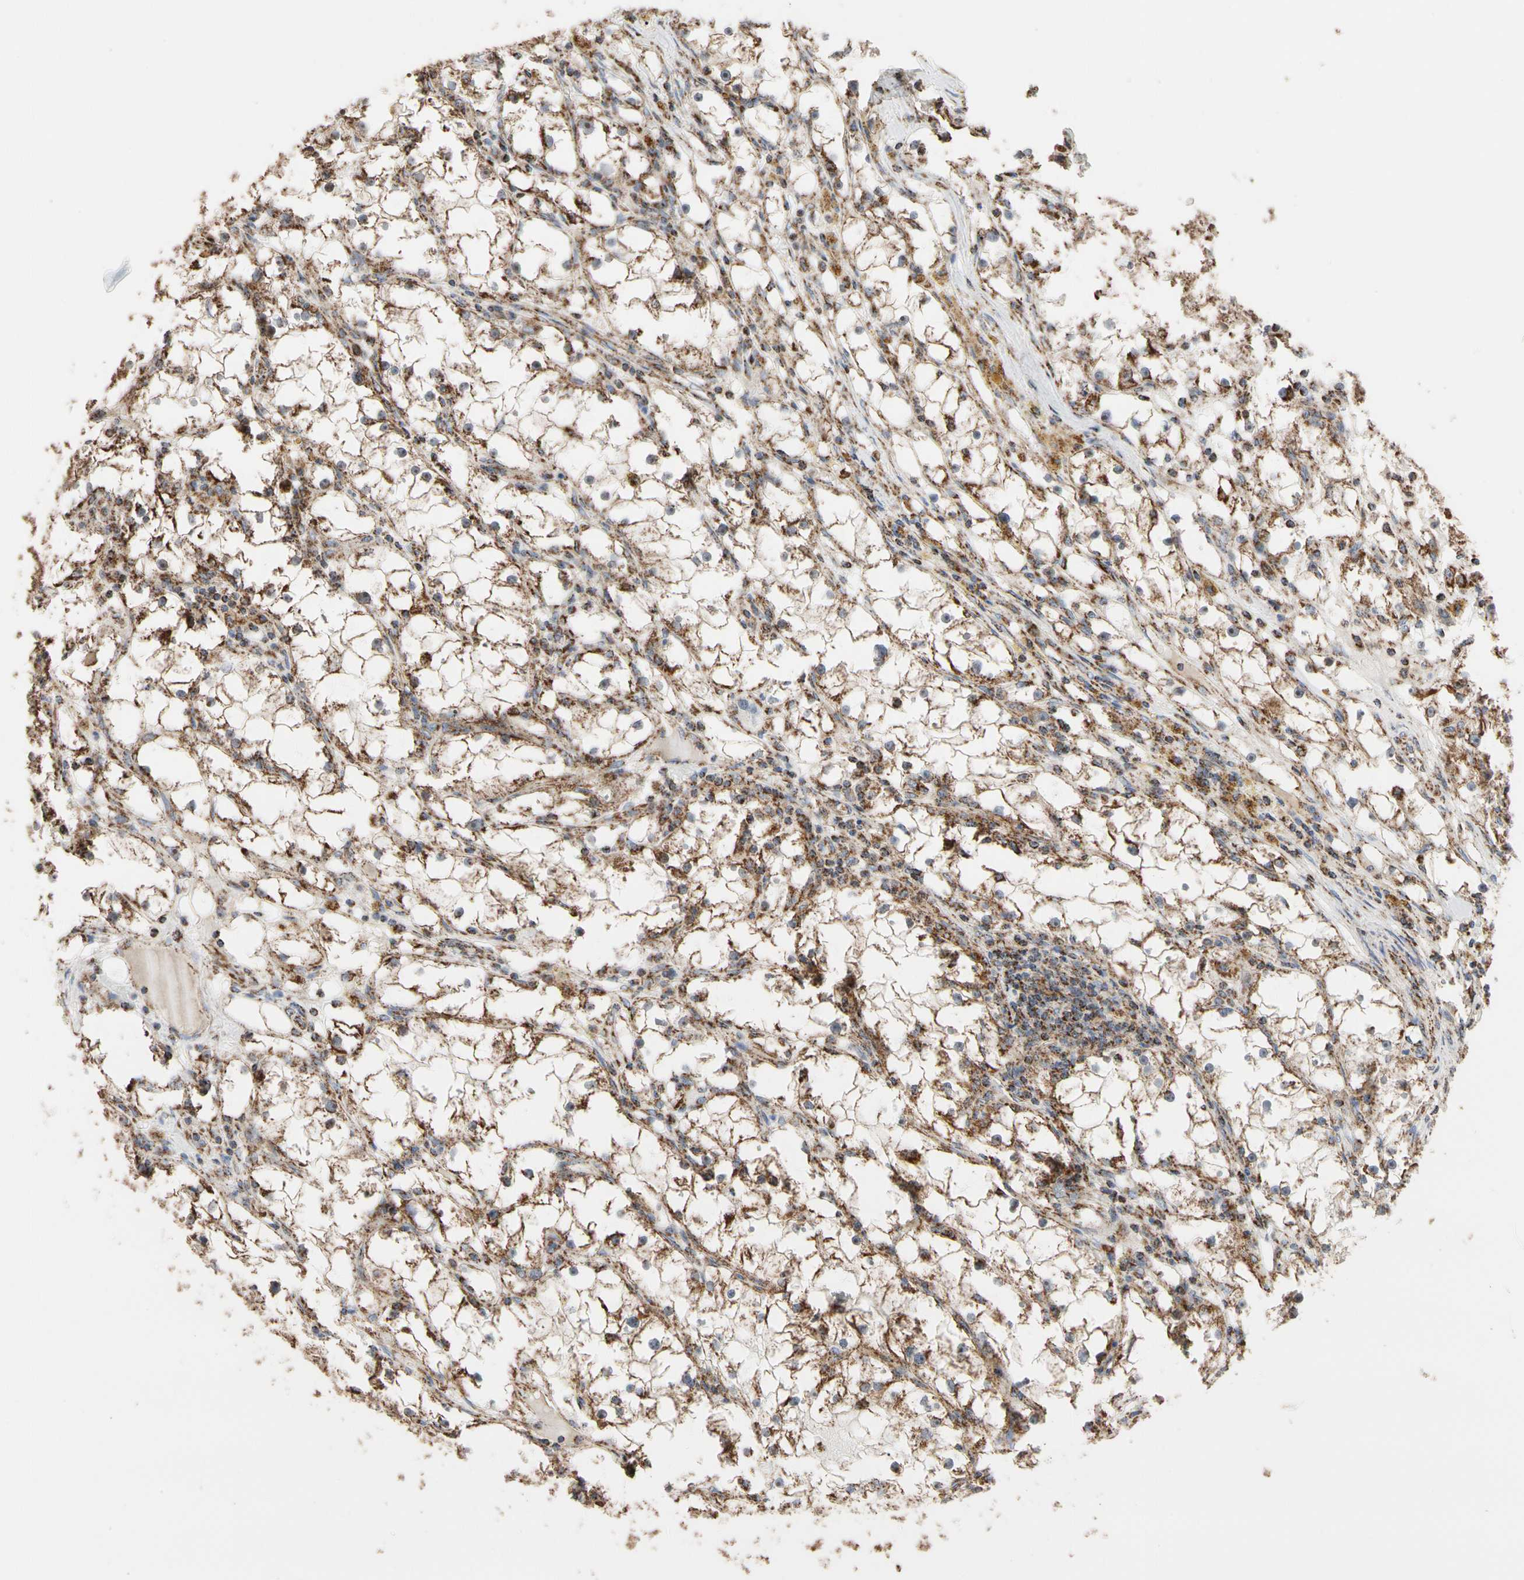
{"staining": {"intensity": "strong", "quantity": ">75%", "location": "cytoplasmic/membranous"}, "tissue": "renal cancer", "cell_type": "Tumor cells", "image_type": "cancer", "snomed": [{"axis": "morphology", "description": "Adenocarcinoma, NOS"}, {"axis": "topography", "description": "Kidney"}], "caption": "An immunohistochemistry (IHC) photomicrograph of tumor tissue is shown. Protein staining in brown shows strong cytoplasmic/membranous positivity in adenocarcinoma (renal) within tumor cells.", "gene": "FAM110B", "patient": {"sex": "male", "age": 56}}